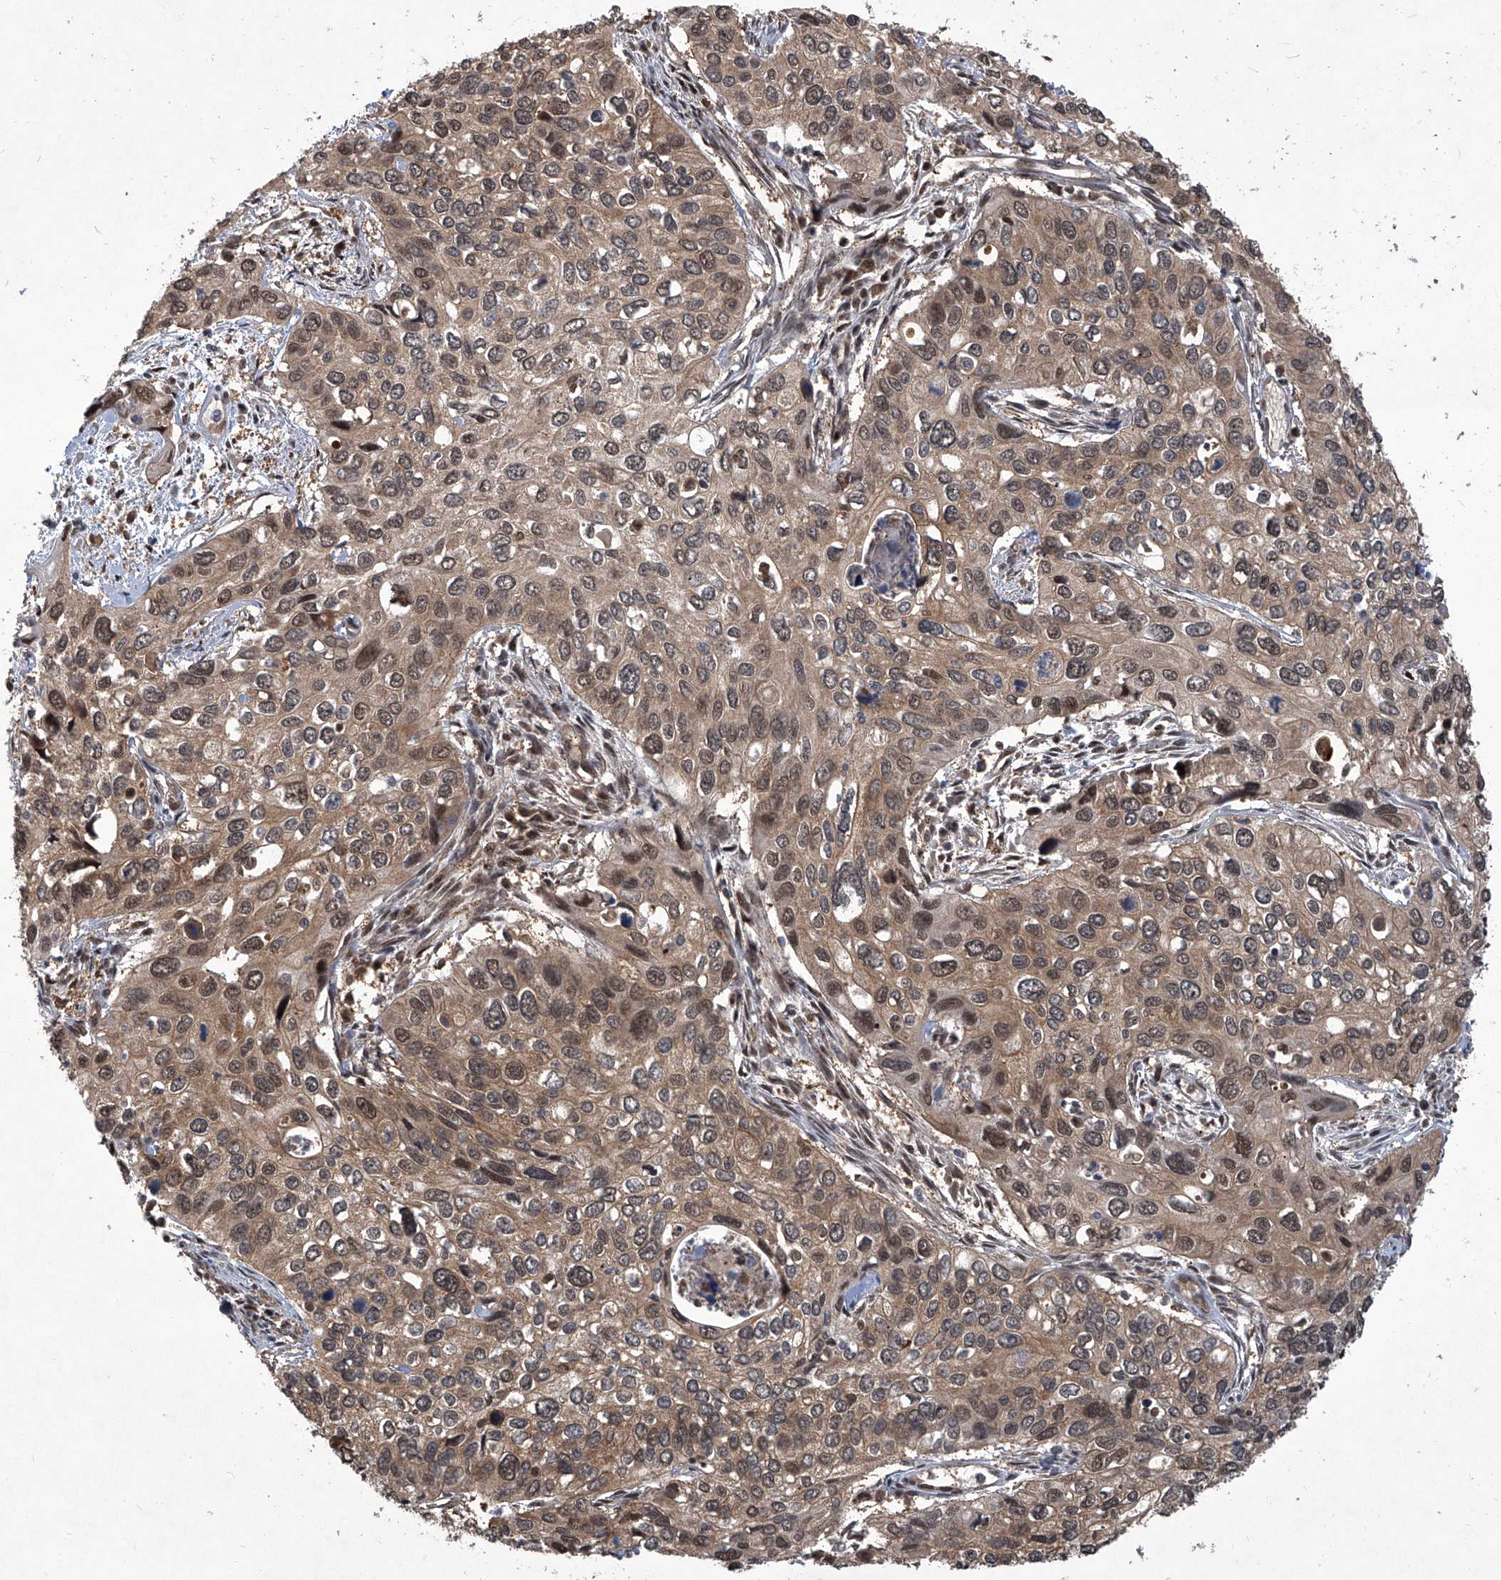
{"staining": {"intensity": "moderate", "quantity": ">75%", "location": "cytoplasmic/membranous"}, "tissue": "cervical cancer", "cell_type": "Tumor cells", "image_type": "cancer", "snomed": [{"axis": "morphology", "description": "Squamous cell carcinoma, NOS"}, {"axis": "topography", "description": "Cervix"}], "caption": "This is an image of immunohistochemistry (IHC) staining of cervical squamous cell carcinoma, which shows moderate staining in the cytoplasmic/membranous of tumor cells.", "gene": "PSMB1", "patient": {"sex": "female", "age": 55}}